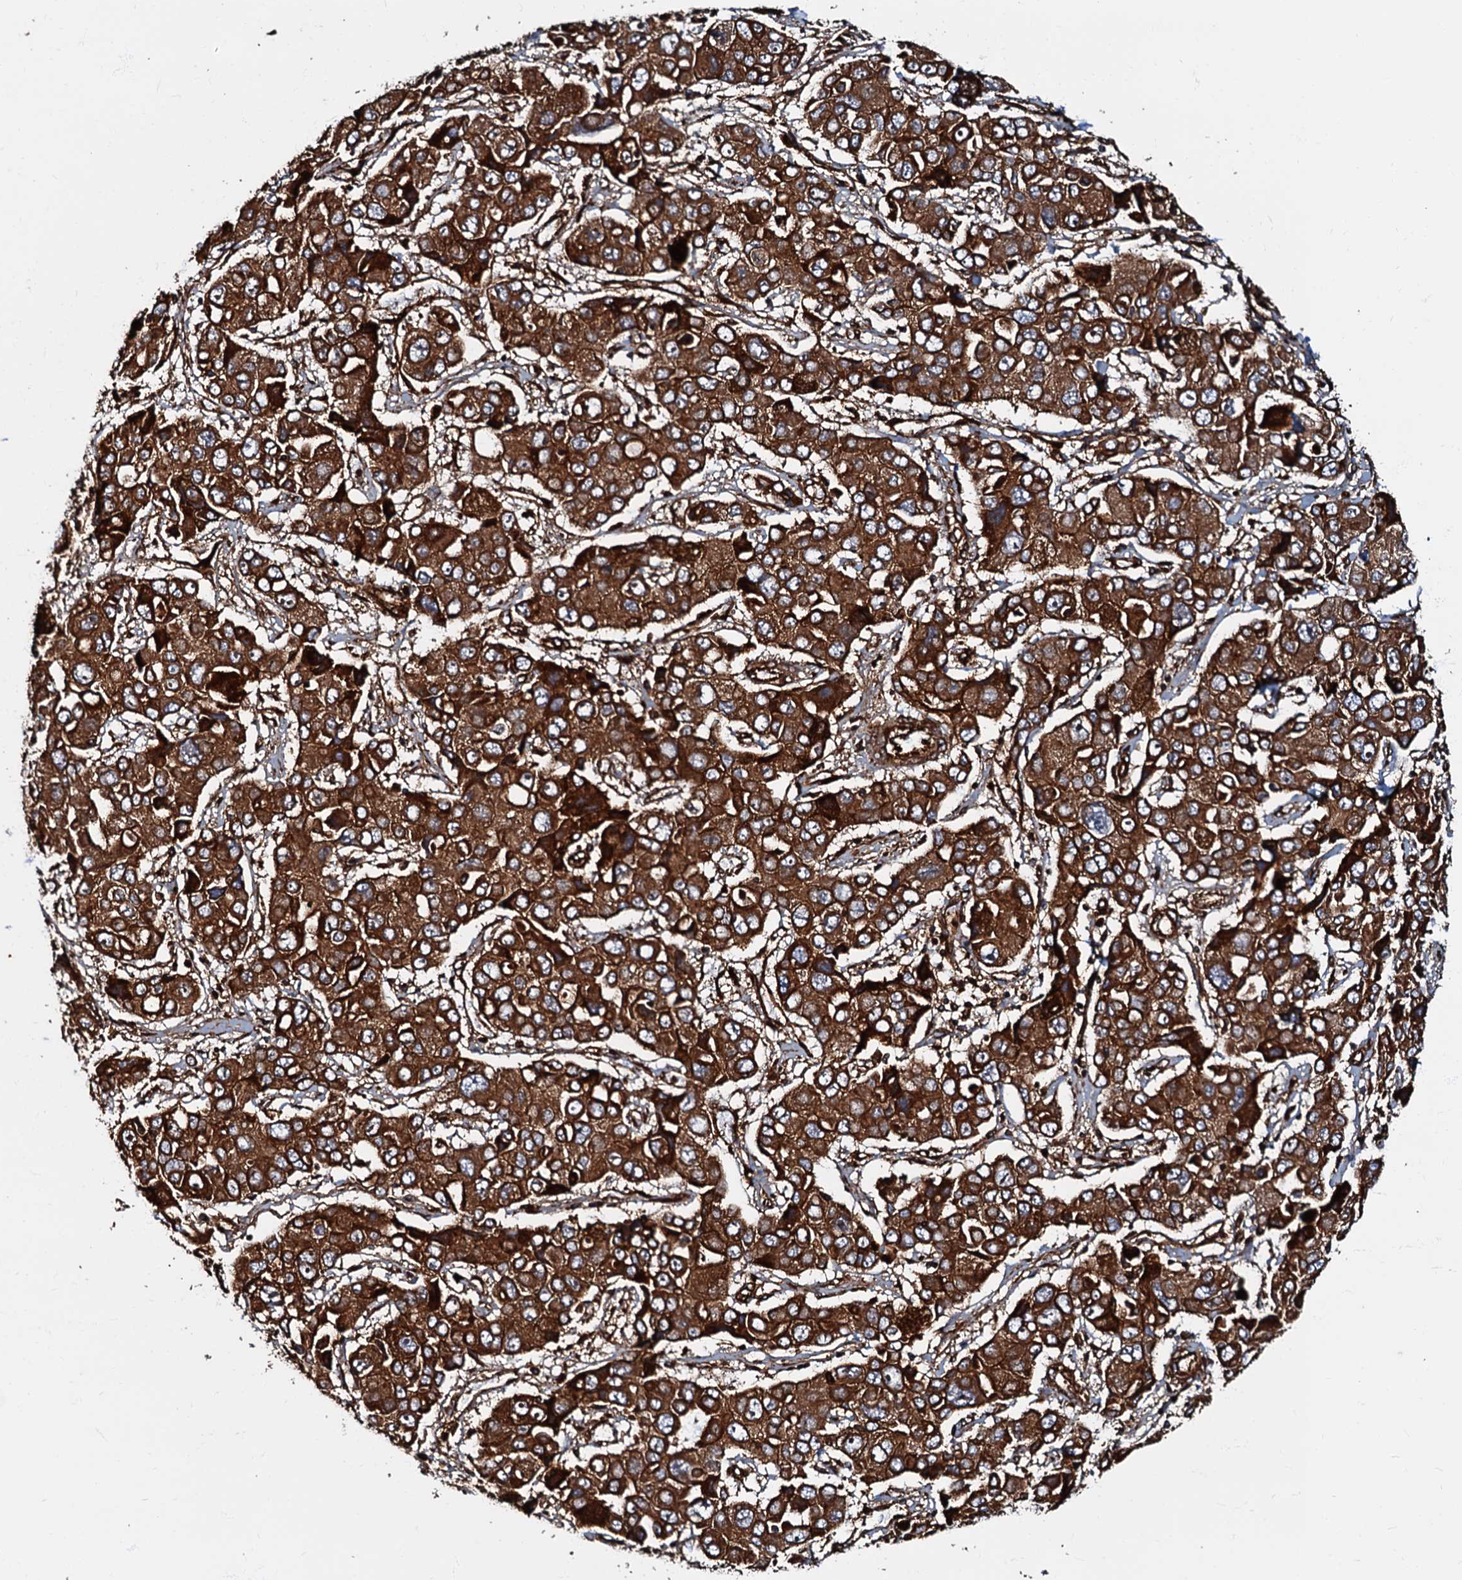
{"staining": {"intensity": "strong", "quantity": ">75%", "location": "cytoplasmic/membranous"}, "tissue": "liver cancer", "cell_type": "Tumor cells", "image_type": "cancer", "snomed": [{"axis": "morphology", "description": "Cholangiocarcinoma"}, {"axis": "topography", "description": "Liver"}], "caption": "Cholangiocarcinoma (liver) stained for a protein (brown) reveals strong cytoplasmic/membranous positive expression in approximately >75% of tumor cells.", "gene": "BLOC1S6", "patient": {"sex": "male", "age": 67}}